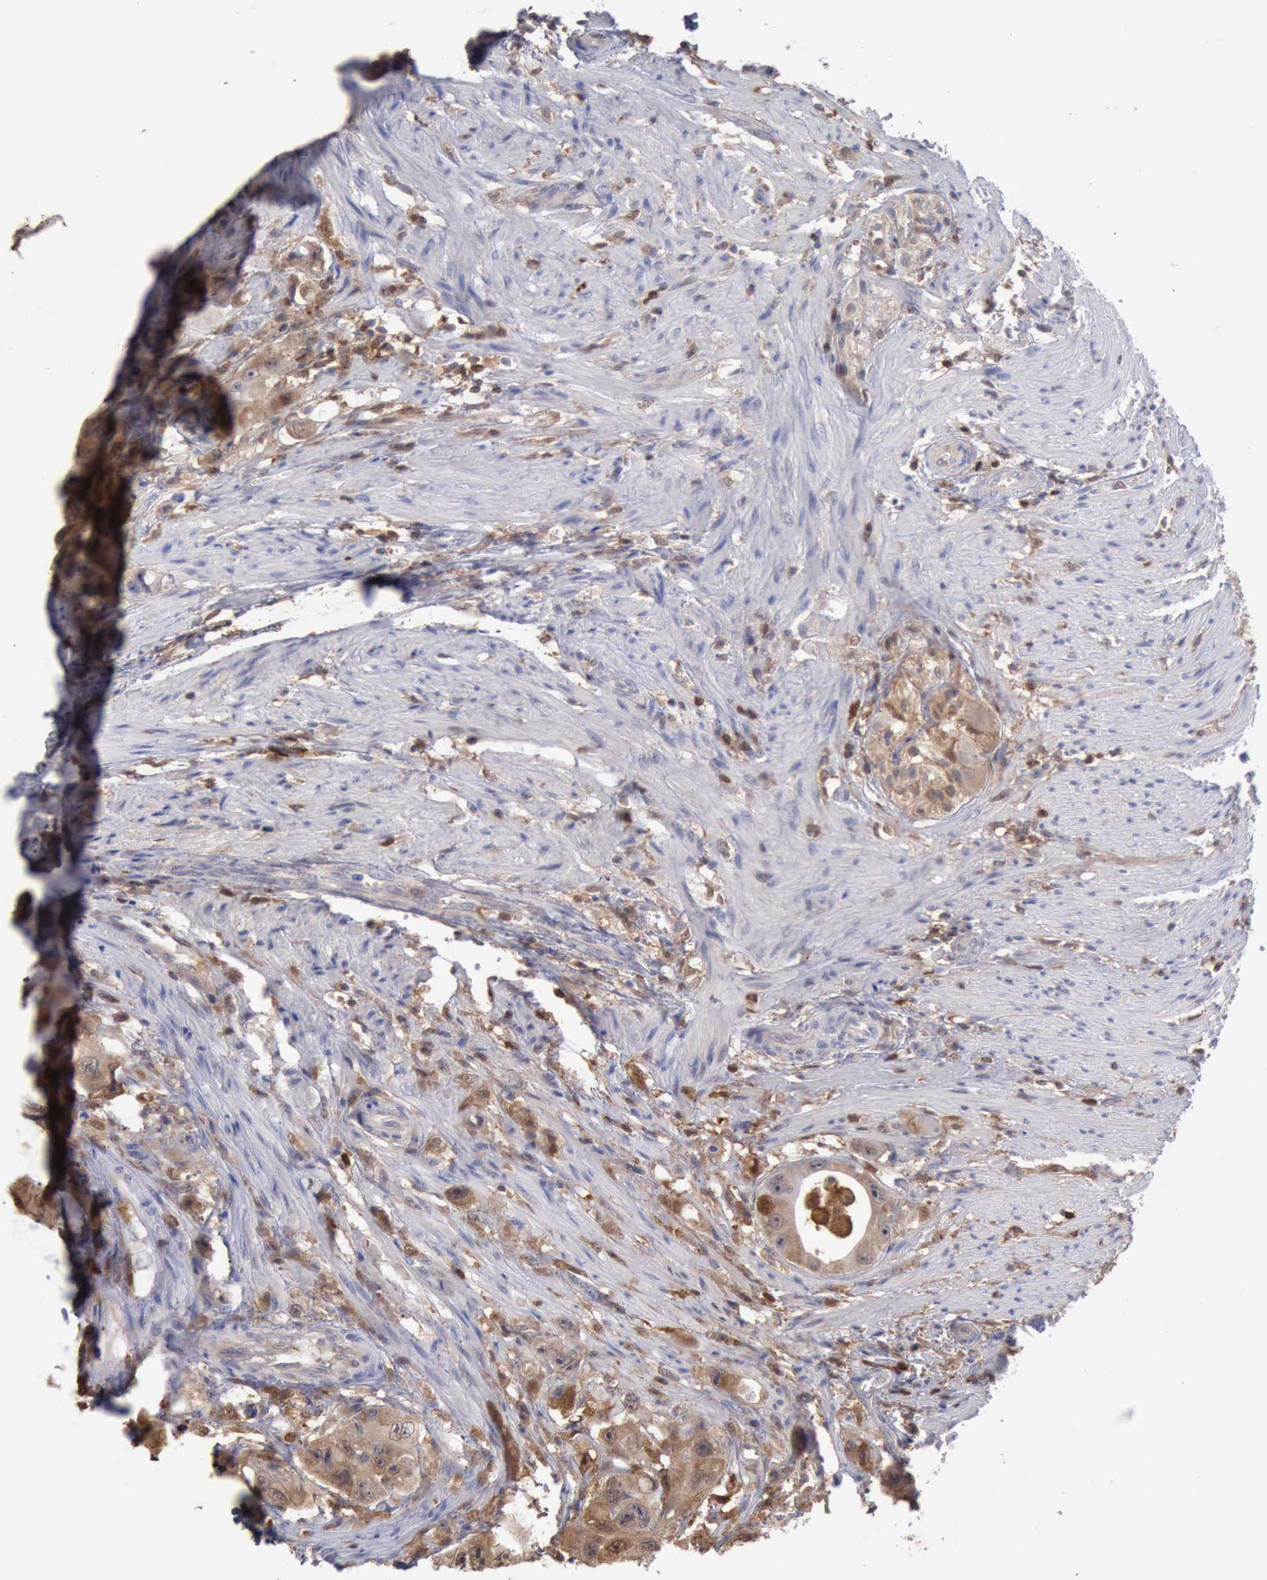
{"staining": {"intensity": "weak", "quantity": ">75%", "location": "cytoplasmic/membranous"}, "tissue": "colorectal cancer", "cell_type": "Tumor cells", "image_type": "cancer", "snomed": [{"axis": "morphology", "description": "Adenocarcinoma, NOS"}, {"axis": "topography", "description": "Colon"}], "caption": "This histopathology image exhibits IHC staining of human adenocarcinoma (colorectal), with low weak cytoplasmic/membranous staining in about >75% of tumor cells.", "gene": "STAT1", "patient": {"sex": "female", "age": 46}}